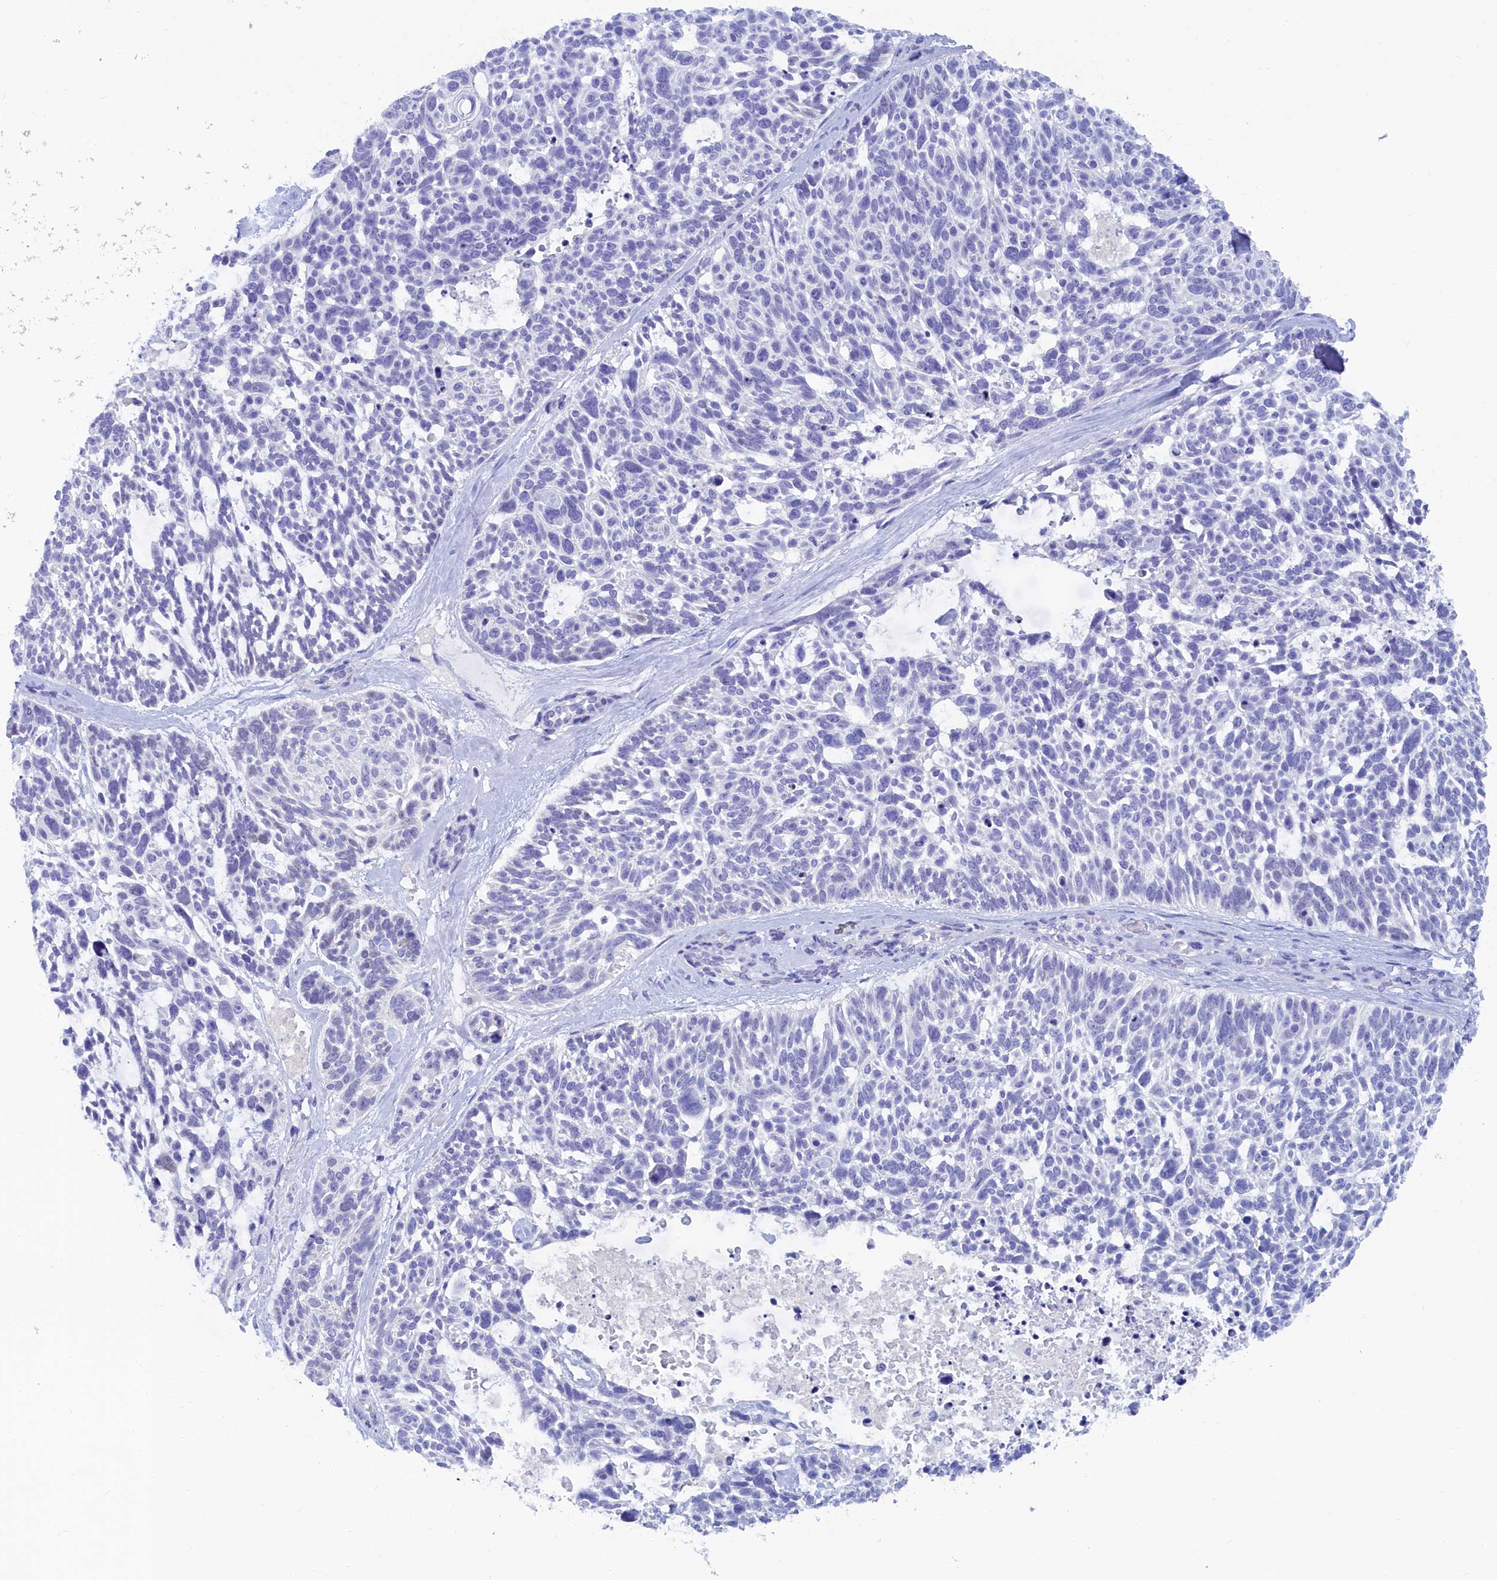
{"staining": {"intensity": "negative", "quantity": "none", "location": "none"}, "tissue": "skin cancer", "cell_type": "Tumor cells", "image_type": "cancer", "snomed": [{"axis": "morphology", "description": "Basal cell carcinoma"}, {"axis": "topography", "description": "Skin"}], "caption": "Skin cancer was stained to show a protein in brown. There is no significant positivity in tumor cells.", "gene": "TRIM10", "patient": {"sex": "male", "age": 88}}